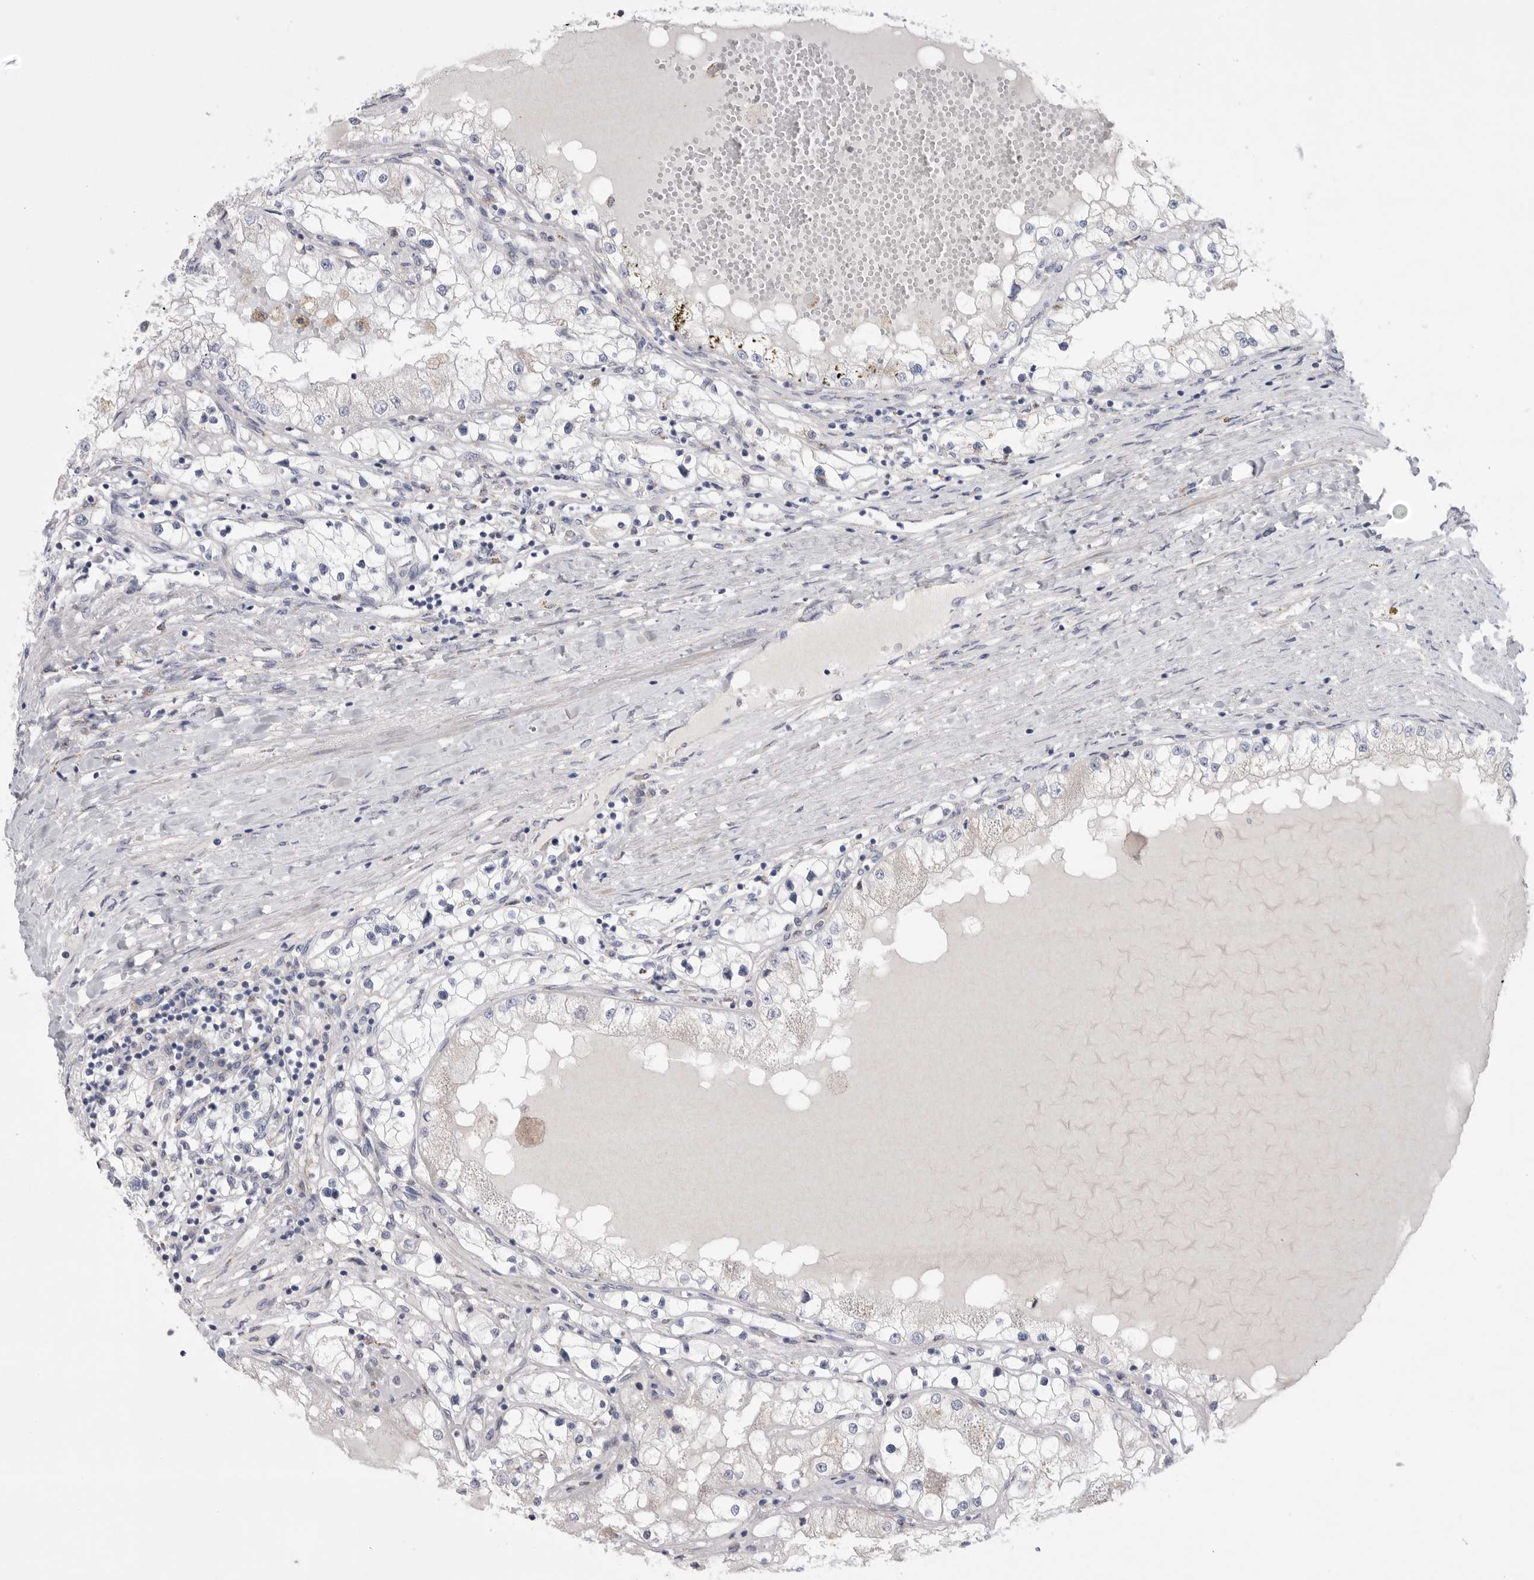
{"staining": {"intensity": "negative", "quantity": "none", "location": "none"}, "tissue": "renal cancer", "cell_type": "Tumor cells", "image_type": "cancer", "snomed": [{"axis": "morphology", "description": "Adenocarcinoma, NOS"}, {"axis": "topography", "description": "Kidney"}], "caption": "Immunohistochemistry (IHC) micrograph of neoplastic tissue: human renal adenocarcinoma stained with DAB demonstrates no significant protein expression in tumor cells. Nuclei are stained in blue.", "gene": "CCDC126", "patient": {"sex": "male", "age": 68}}